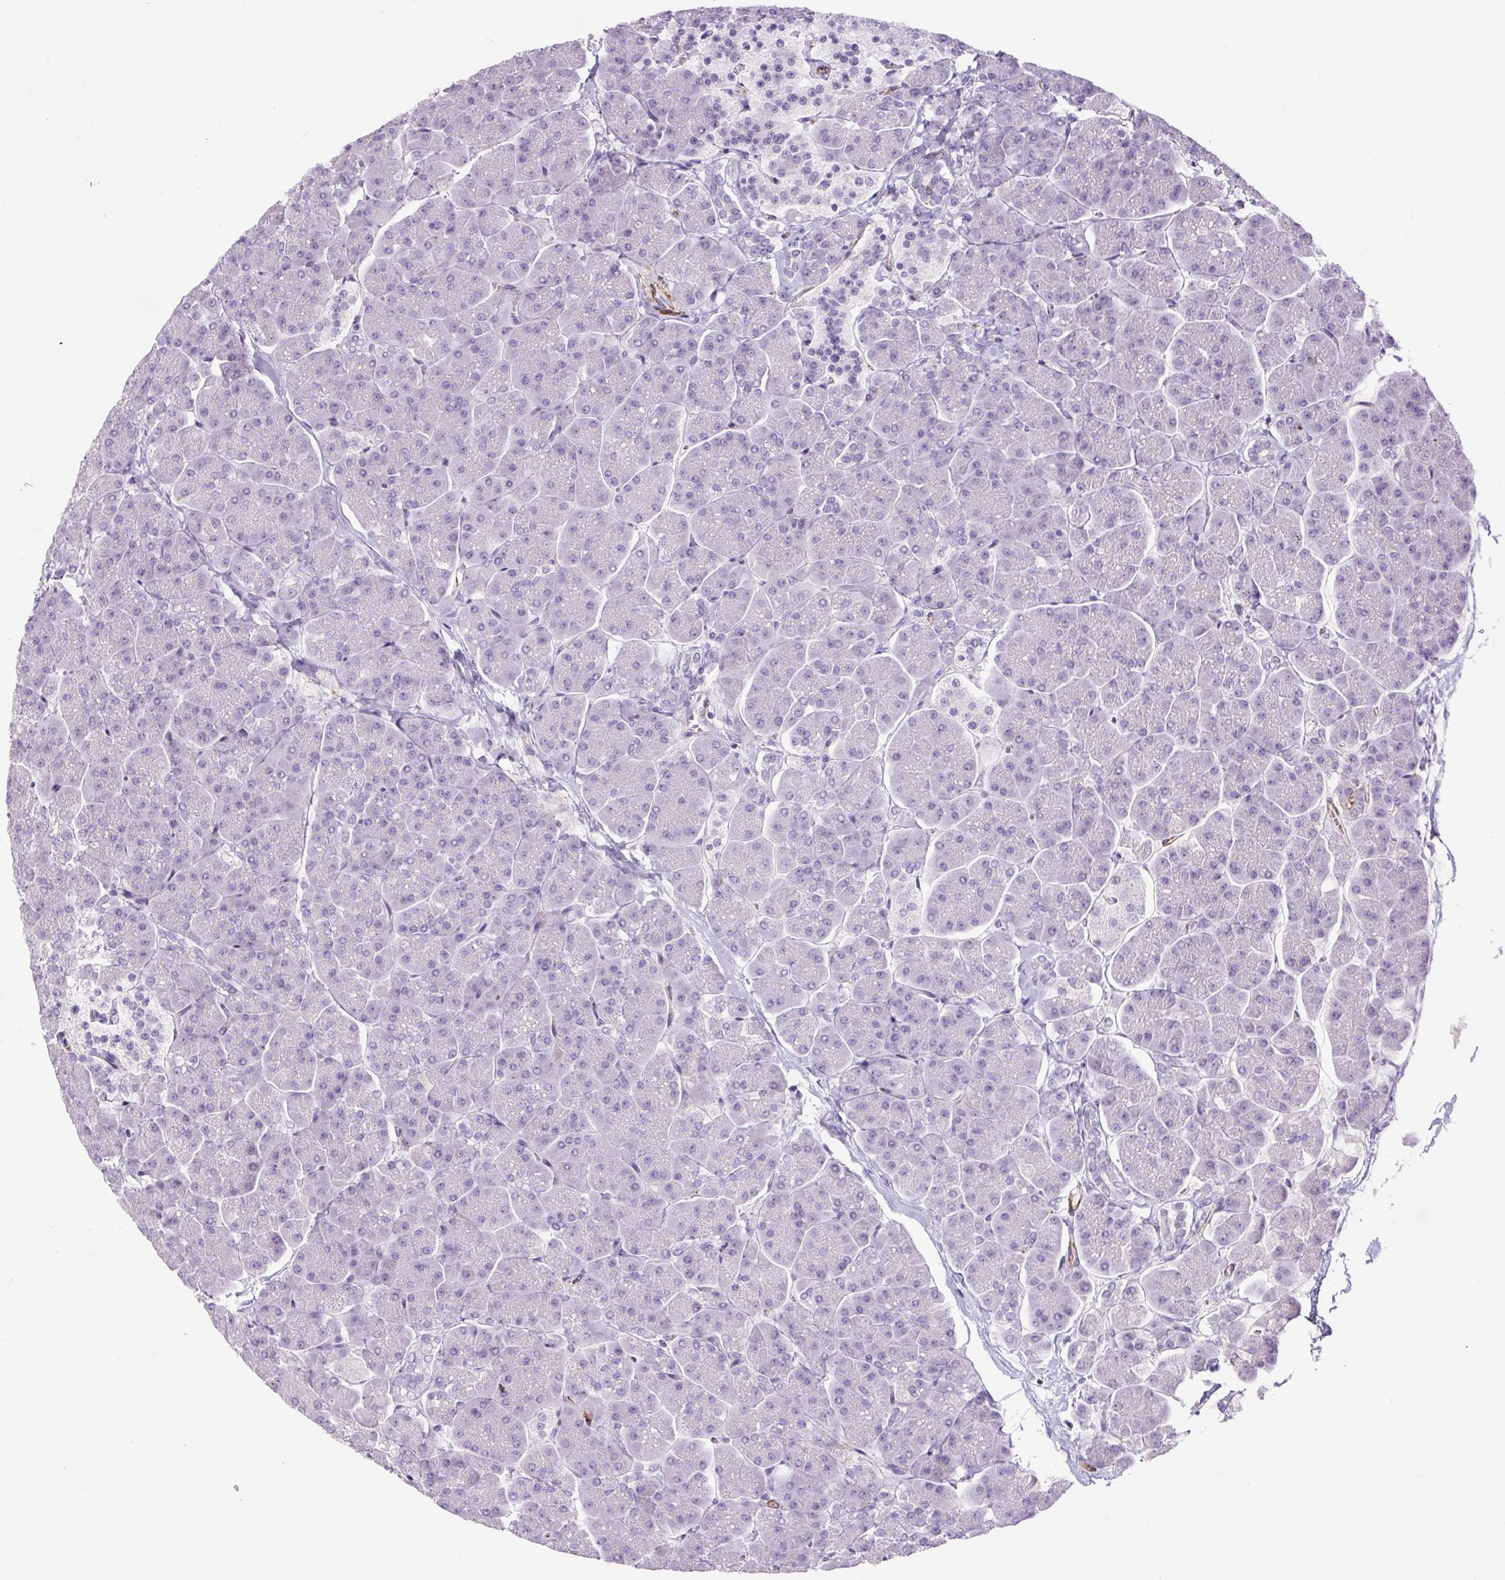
{"staining": {"intensity": "negative", "quantity": "none", "location": "none"}, "tissue": "pancreas", "cell_type": "Exocrine glandular cells", "image_type": "normal", "snomed": [{"axis": "morphology", "description": "Normal tissue, NOS"}, {"axis": "topography", "description": "Pancreas"}, {"axis": "topography", "description": "Peripheral nerve tissue"}], "caption": "High power microscopy micrograph of an IHC histopathology image of benign pancreas, revealing no significant expression in exocrine glandular cells.", "gene": "B3GALT5", "patient": {"sex": "male", "age": 54}}